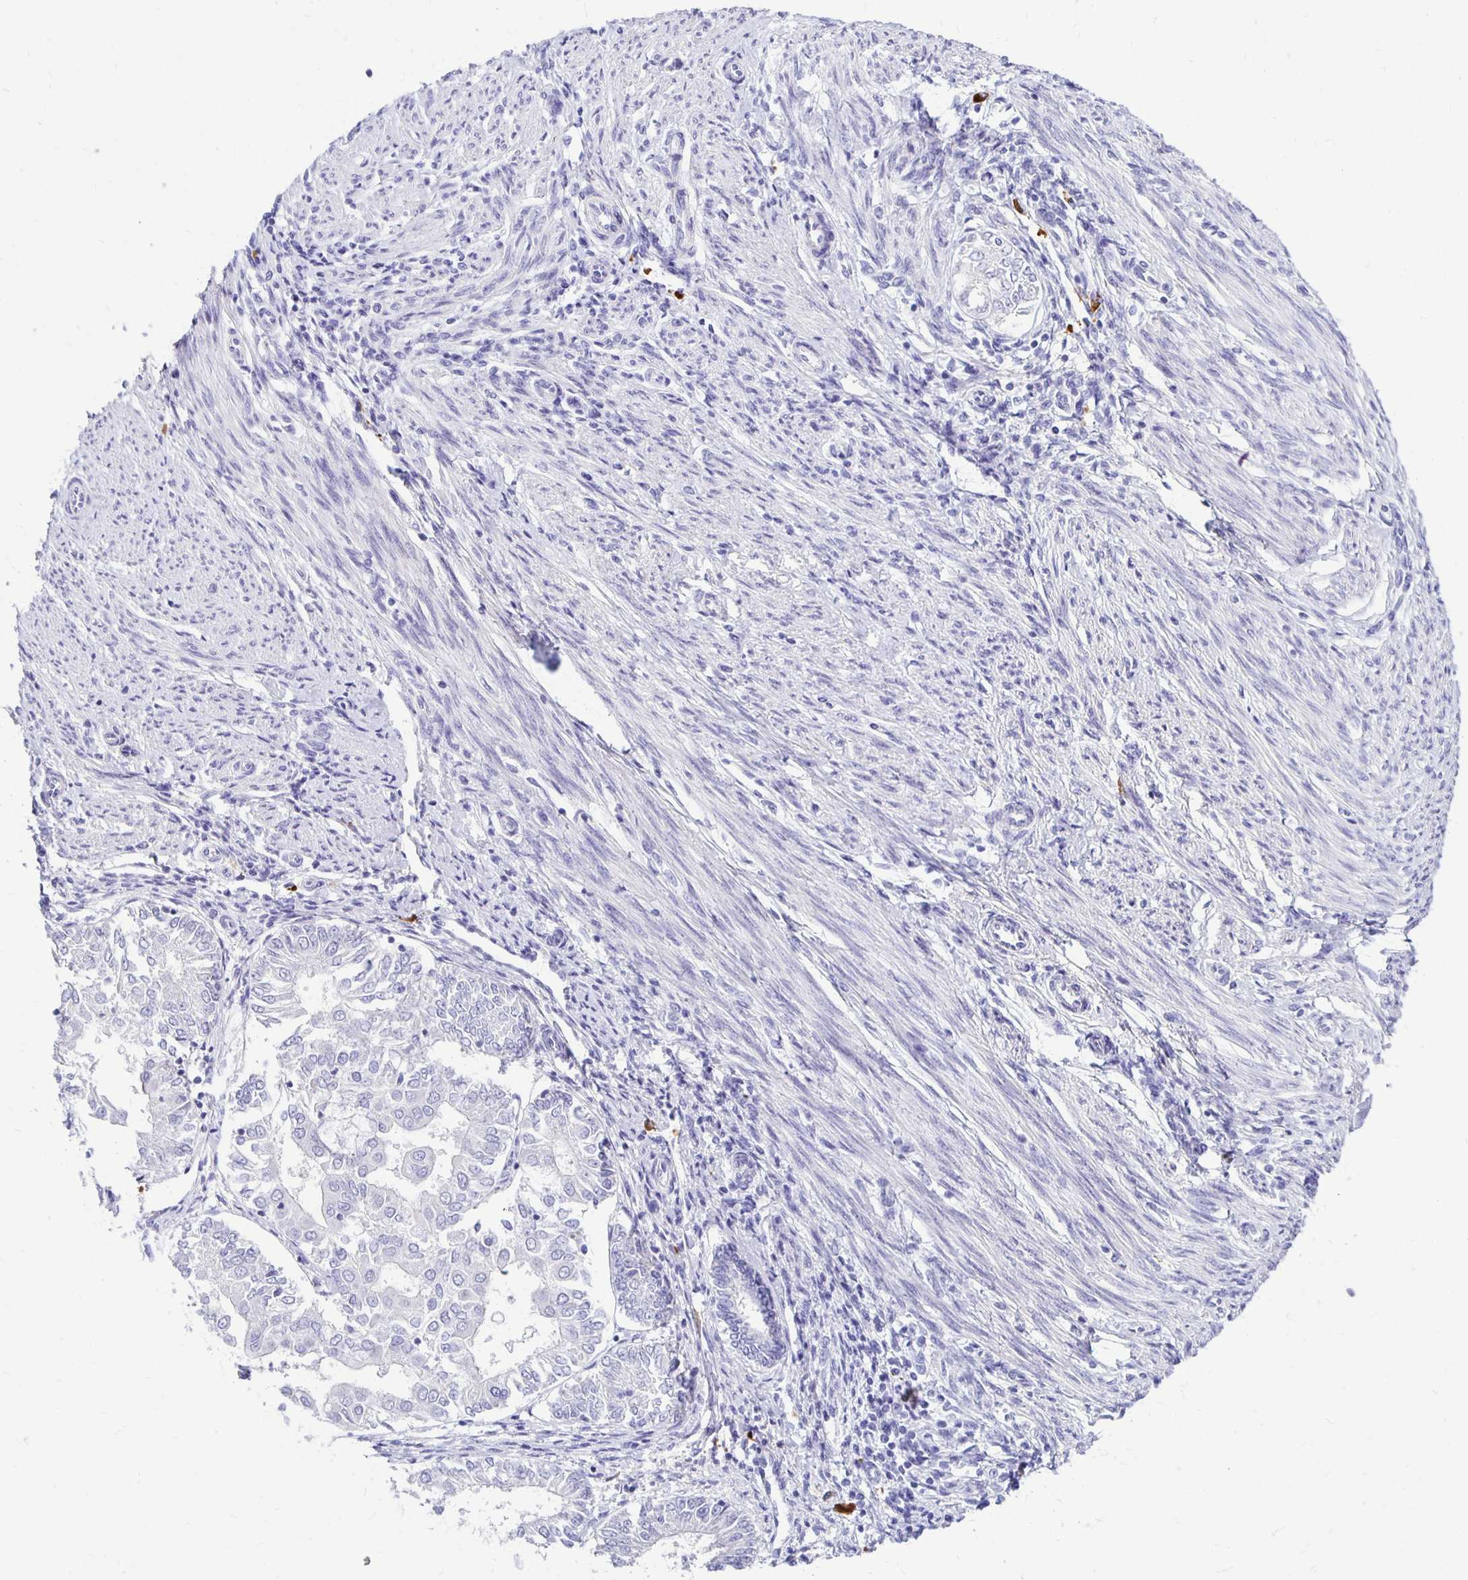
{"staining": {"intensity": "negative", "quantity": "none", "location": "none"}, "tissue": "endometrial cancer", "cell_type": "Tumor cells", "image_type": "cancer", "snomed": [{"axis": "morphology", "description": "Adenocarcinoma, NOS"}, {"axis": "topography", "description": "Endometrium"}], "caption": "IHC histopathology image of neoplastic tissue: human adenocarcinoma (endometrial) stained with DAB (3,3'-diaminobenzidine) displays no significant protein expression in tumor cells.", "gene": "FNTB", "patient": {"sex": "female", "age": 68}}